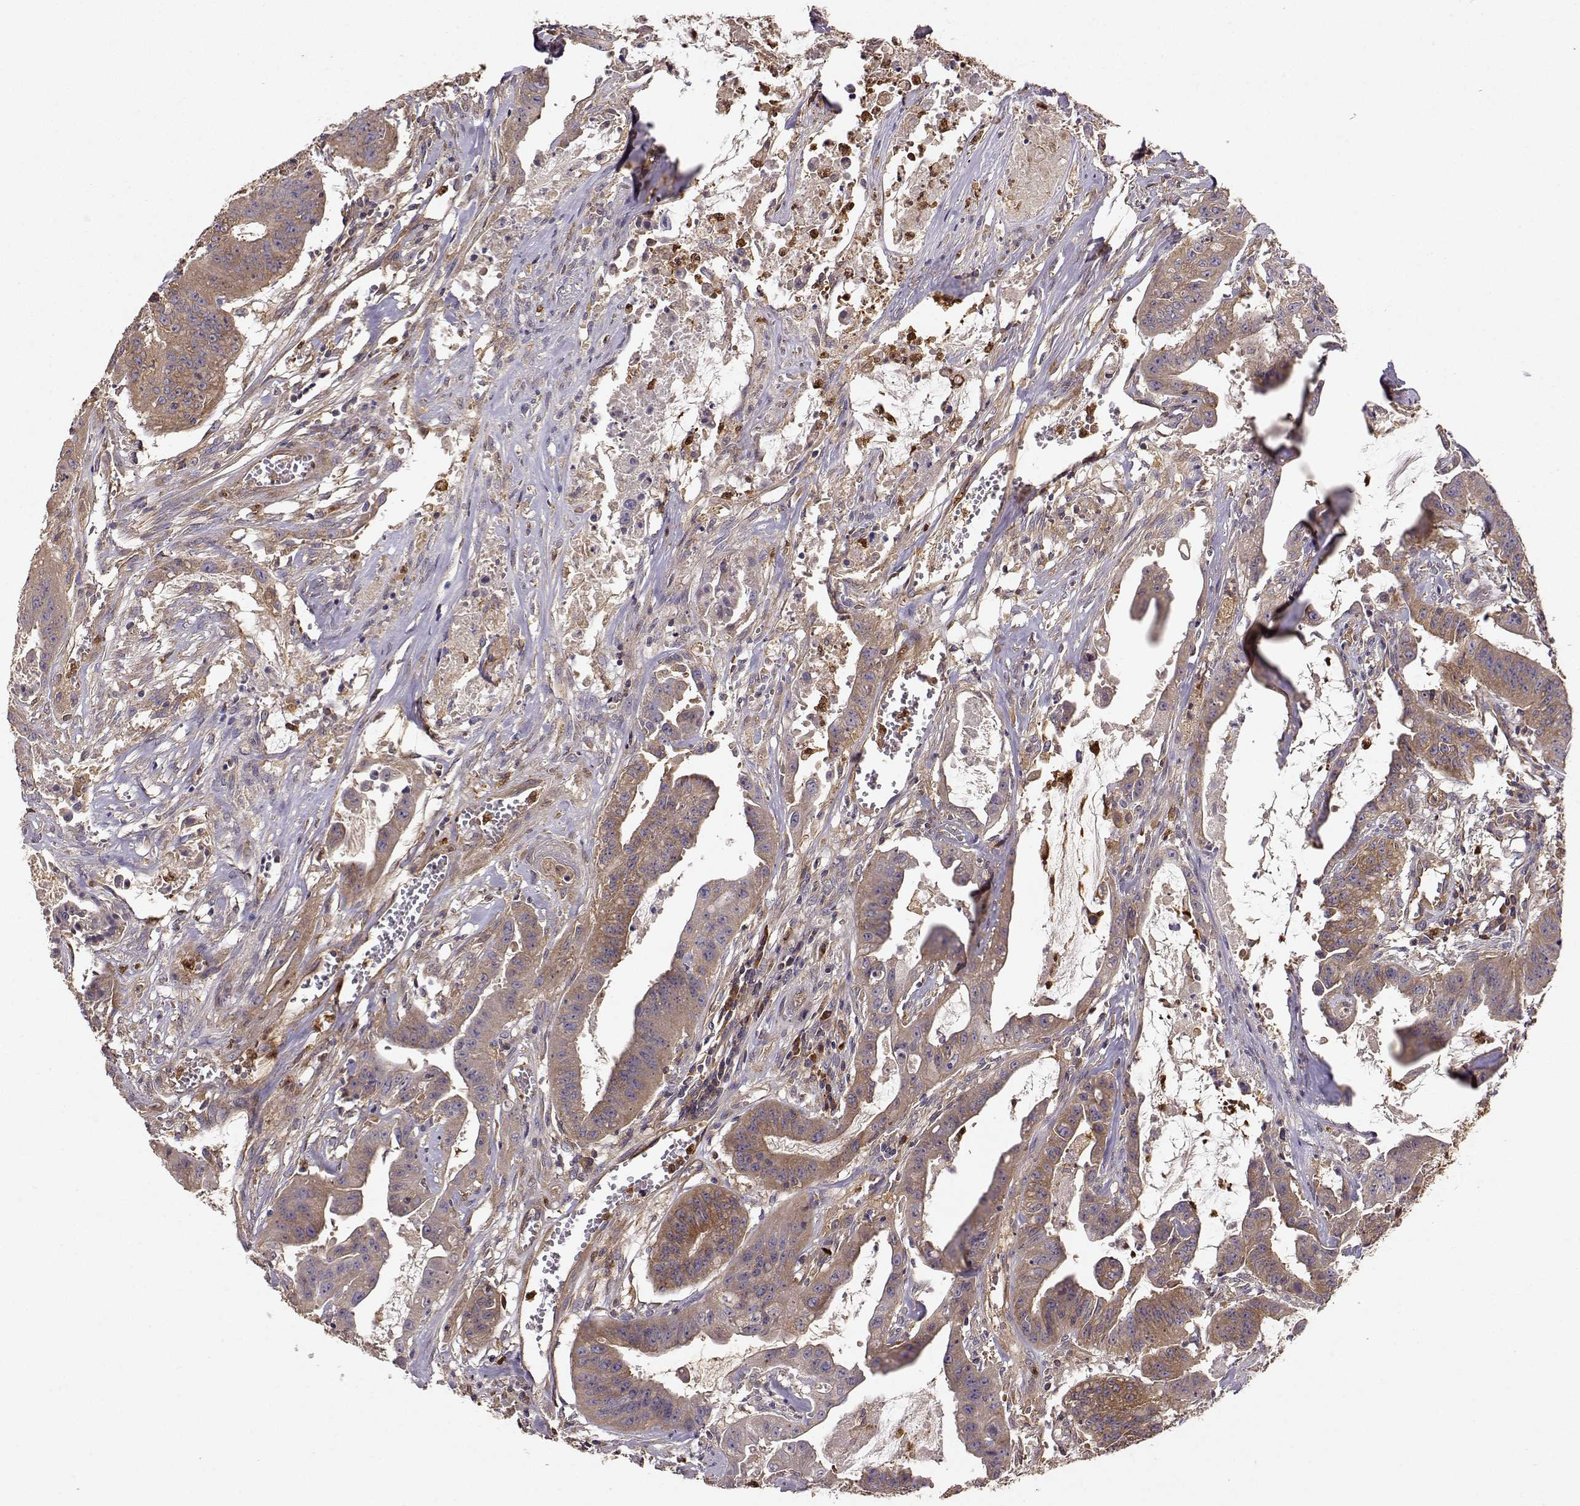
{"staining": {"intensity": "weak", "quantity": ">75%", "location": "cytoplasmic/membranous"}, "tissue": "colorectal cancer", "cell_type": "Tumor cells", "image_type": "cancer", "snomed": [{"axis": "morphology", "description": "Adenocarcinoma, NOS"}, {"axis": "topography", "description": "Colon"}], "caption": "This is an image of immunohistochemistry (IHC) staining of adenocarcinoma (colorectal), which shows weak positivity in the cytoplasmic/membranous of tumor cells.", "gene": "ARHGEF2", "patient": {"sex": "male", "age": 33}}